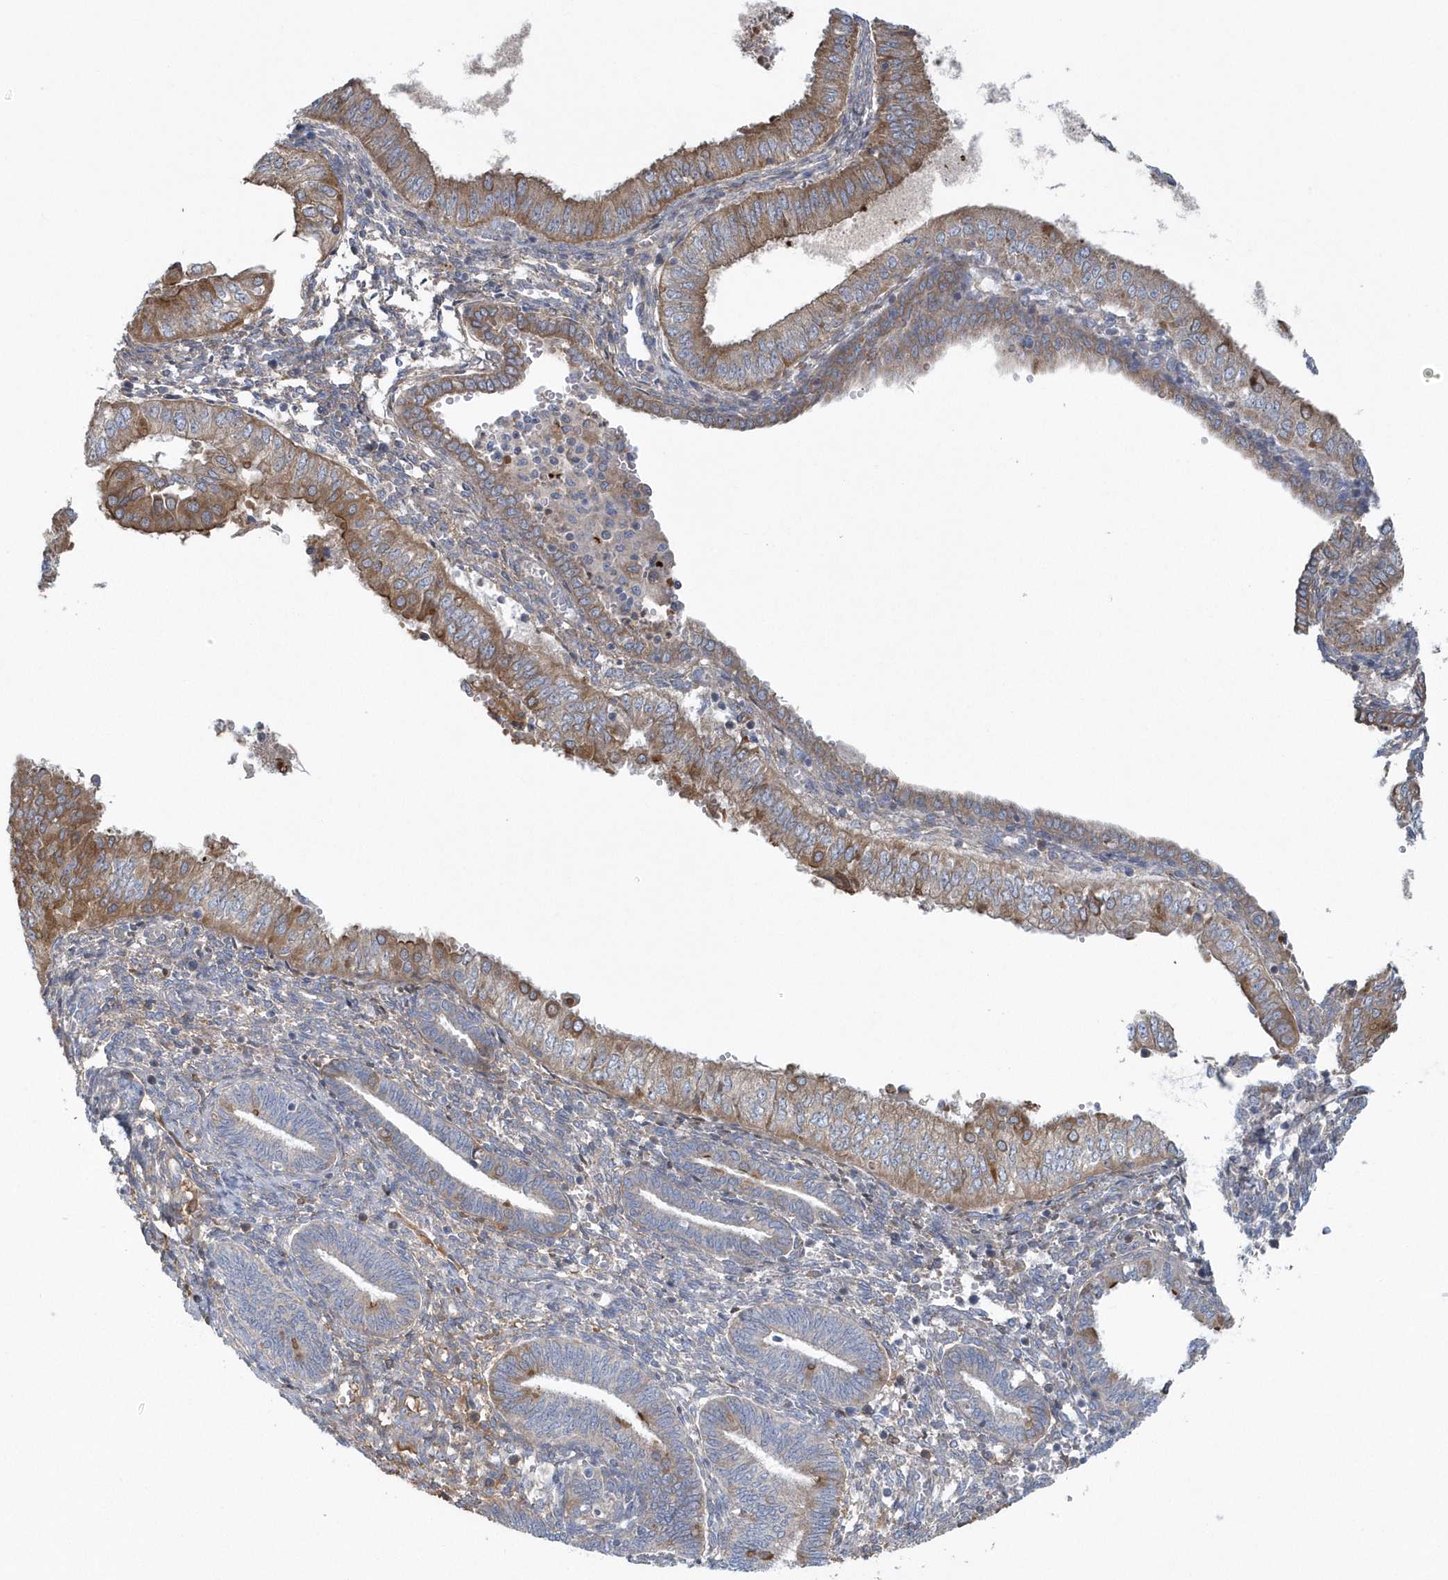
{"staining": {"intensity": "moderate", "quantity": "25%-75%", "location": "cytoplasmic/membranous"}, "tissue": "endometrial cancer", "cell_type": "Tumor cells", "image_type": "cancer", "snomed": [{"axis": "morphology", "description": "Normal tissue, NOS"}, {"axis": "morphology", "description": "Adenocarcinoma, NOS"}, {"axis": "topography", "description": "Endometrium"}], "caption": "IHC photomicrograph of neoplastic tissue: human endometrial adenocarcinoma stained using immunohistochemistry (IHC) shows medium levels of moderate protein expression localized specifically in the cytoplasmic/membranous of tumor cells, appearing as a cytoplasmic/membranous brown color.", "gene": "SPATA18", "patient": {"sex": "female", "age": 53}}